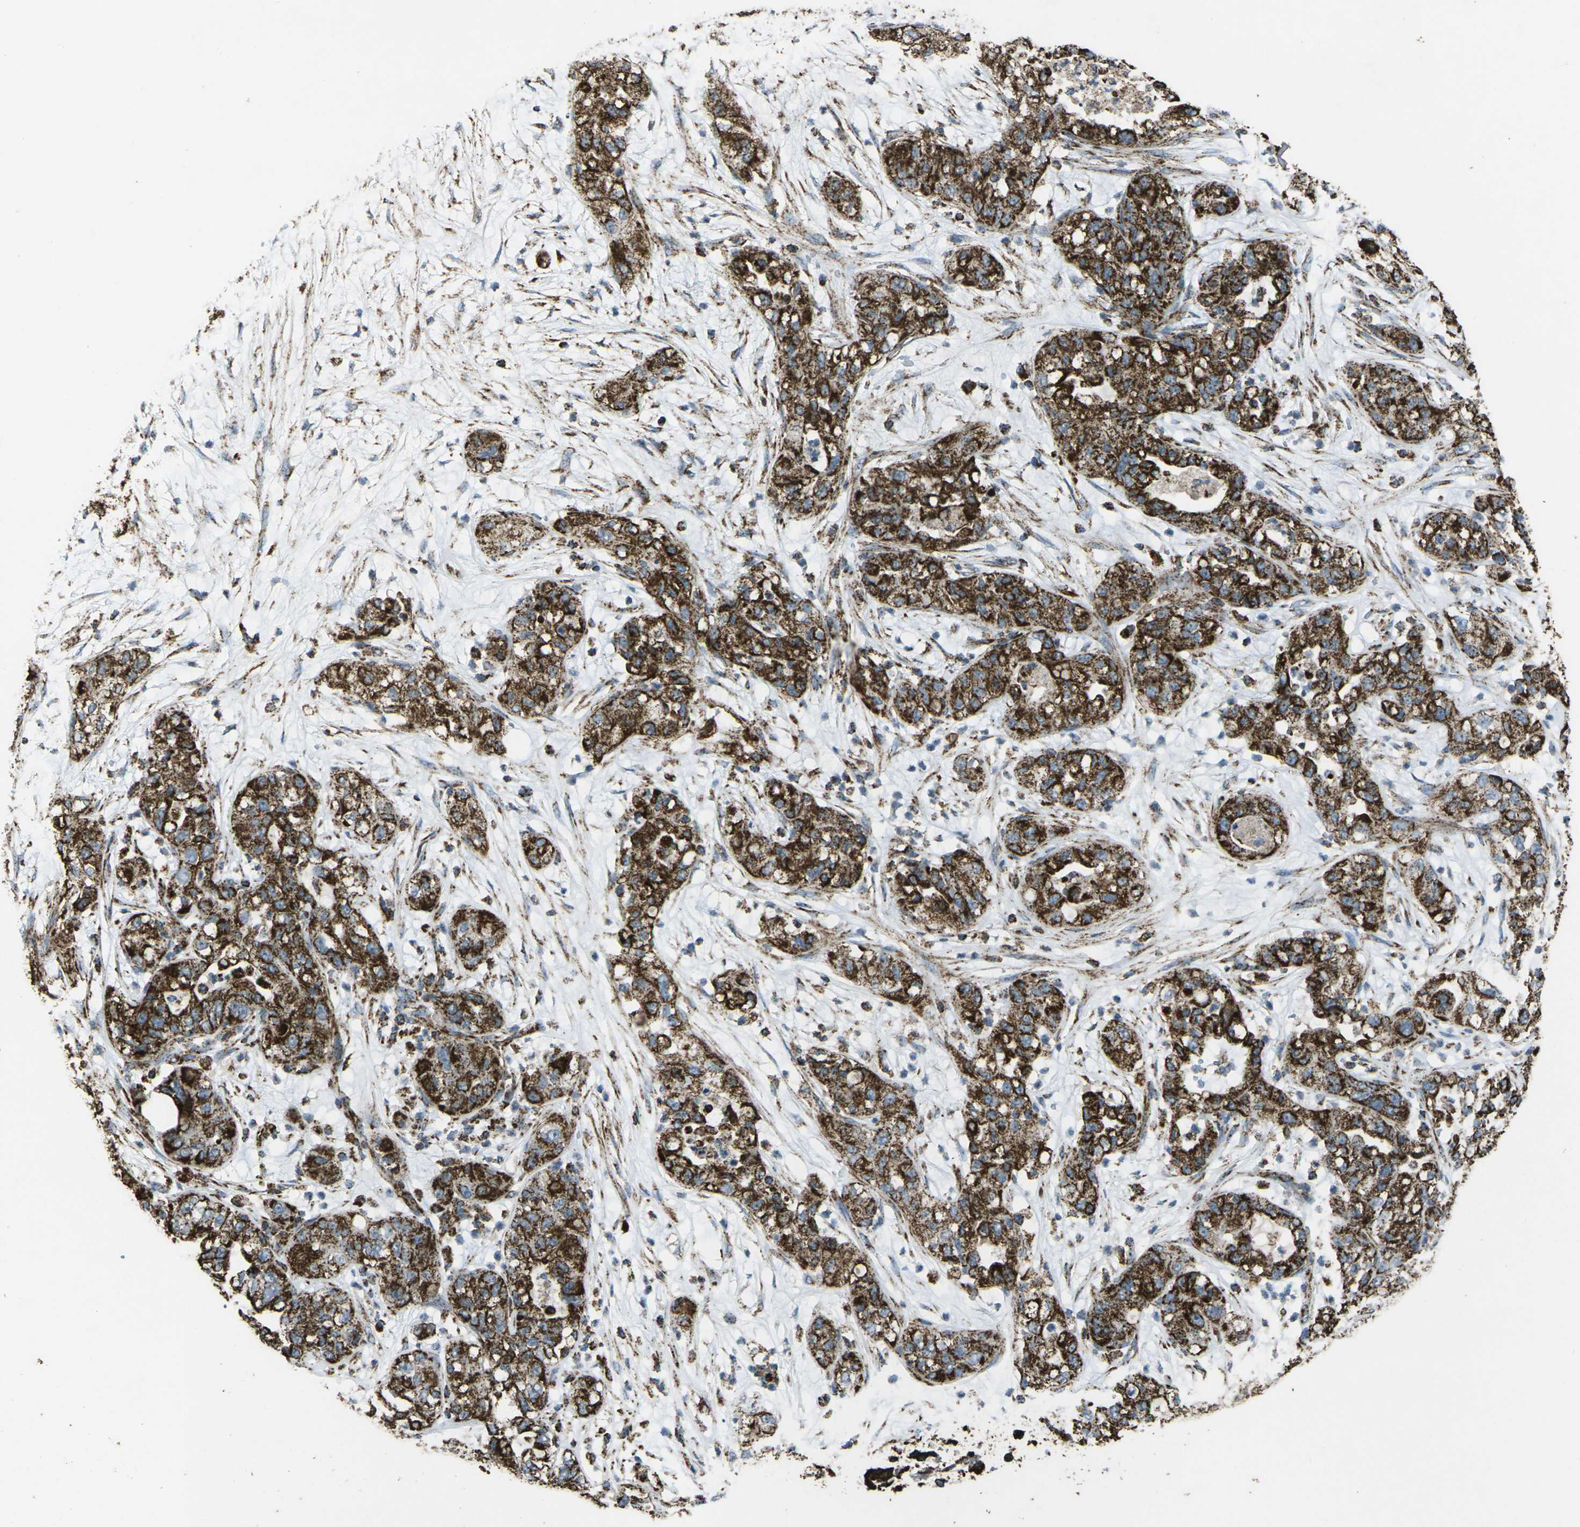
{"staining": {"intensity": "strong", "quantity": ">75%", "location": "cytoplasmic/membranous"}, "tissue": "pancreatic cancer", "cell_type": "Tumor cells", "image_type": "cancer", "snomed": [{"axis": "morphology", "description": "Adenocarcinoma, NOS"}, {"axis": "topography", "description": "Pancreas"}], "caption": "Approximately >75% of tumor cells in pancreatic cancer exhibit strong cytoplasmic/membranous protein positivity as visualized by brown immunohistochemical staining.", "gene": "KLHL5", "patient": {"sex": "female", "age": 78}}